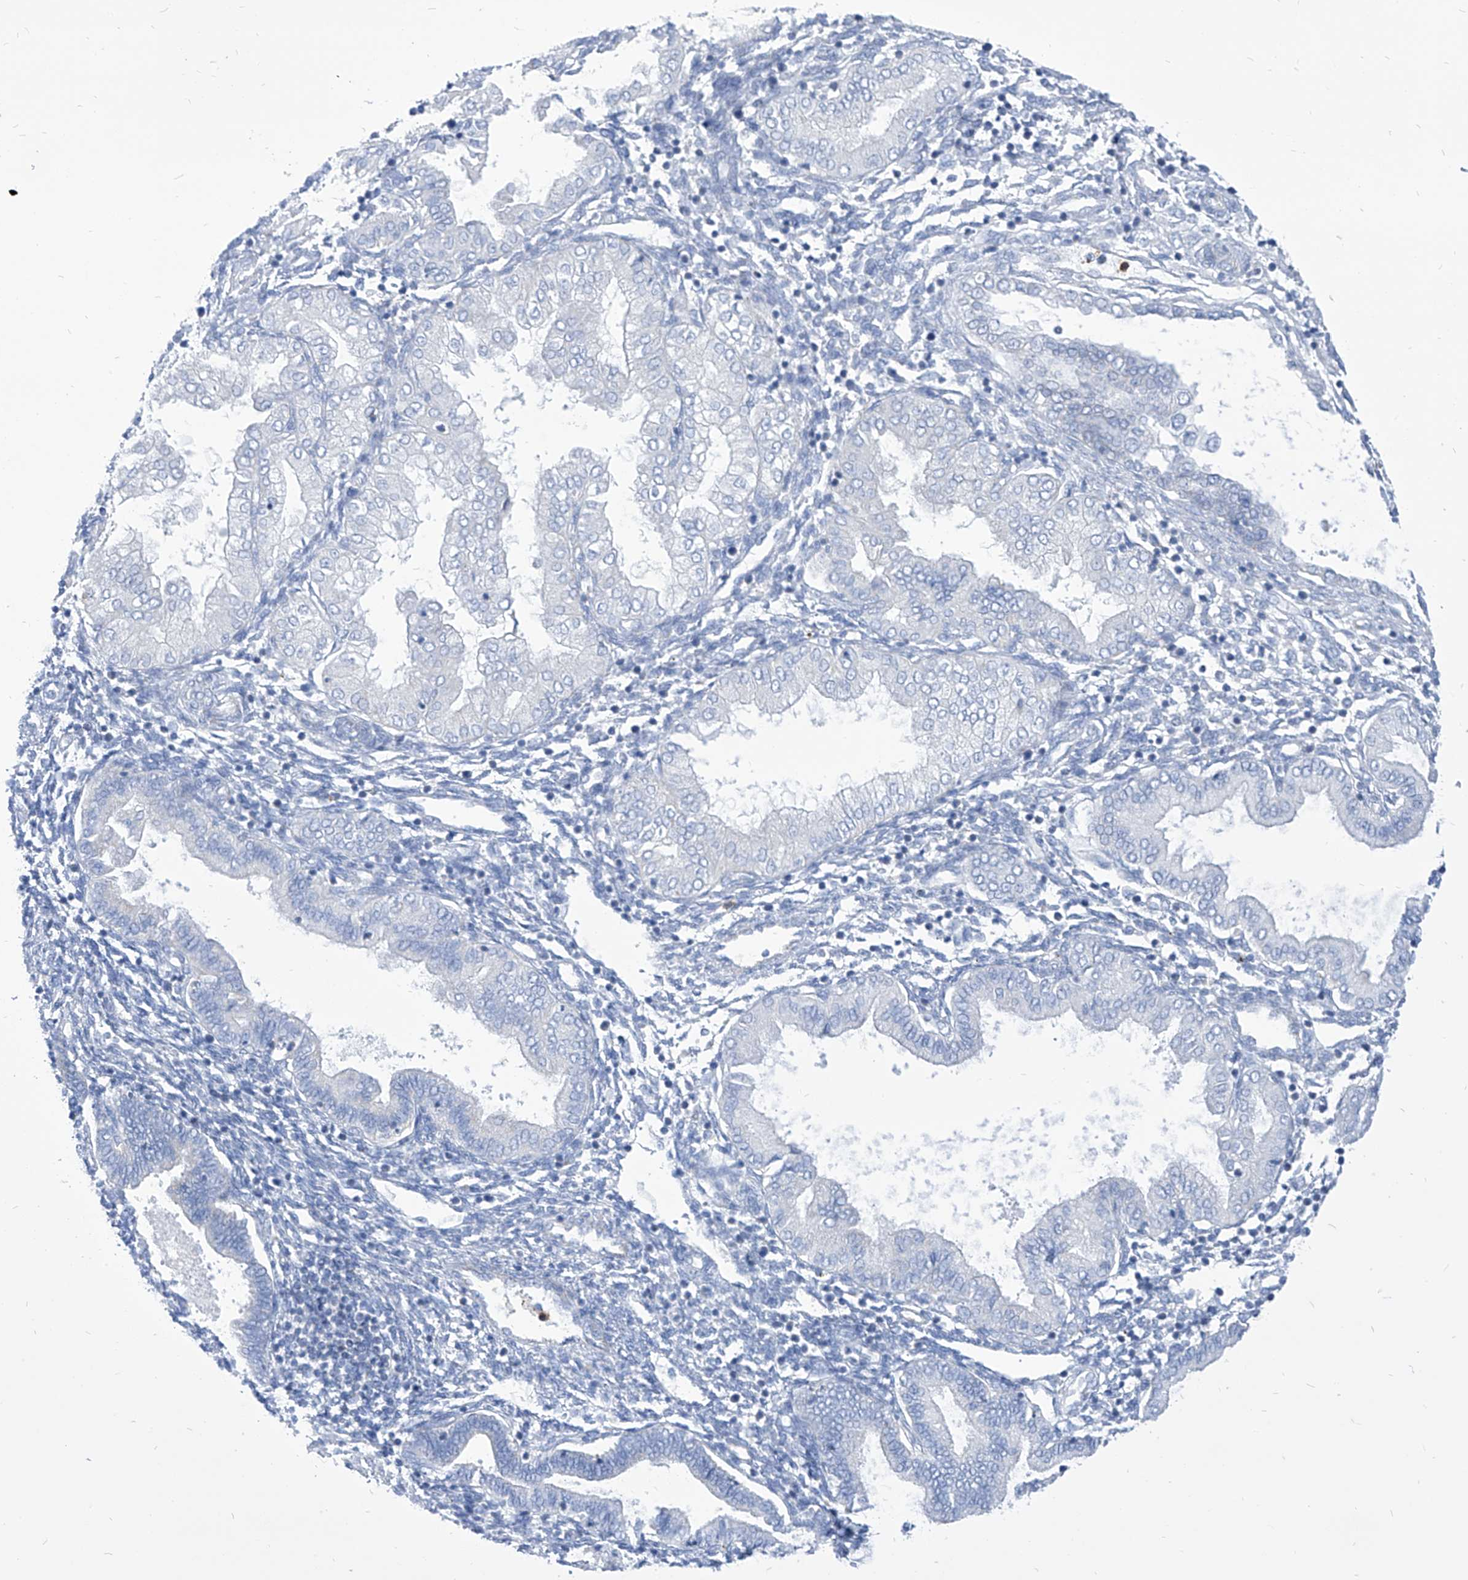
{"staining": {"intensity": "negative", "quantity": "none", "location": "none"}, "tissue": "endometrium", "cell_type": "Cells in endometrial stroma", "image_type": "normal", "snomed": [{"axis": "morphology", "description": "Normal tissue, NOS"}, {"axis": "topography", "description": "Endometrium"}], "caption": "The histopathology image displays no staining of cells in endometrial stroma in benign endometrium.", "gene": "COQ3", "patient": {"sex": "female", "age": 53}}